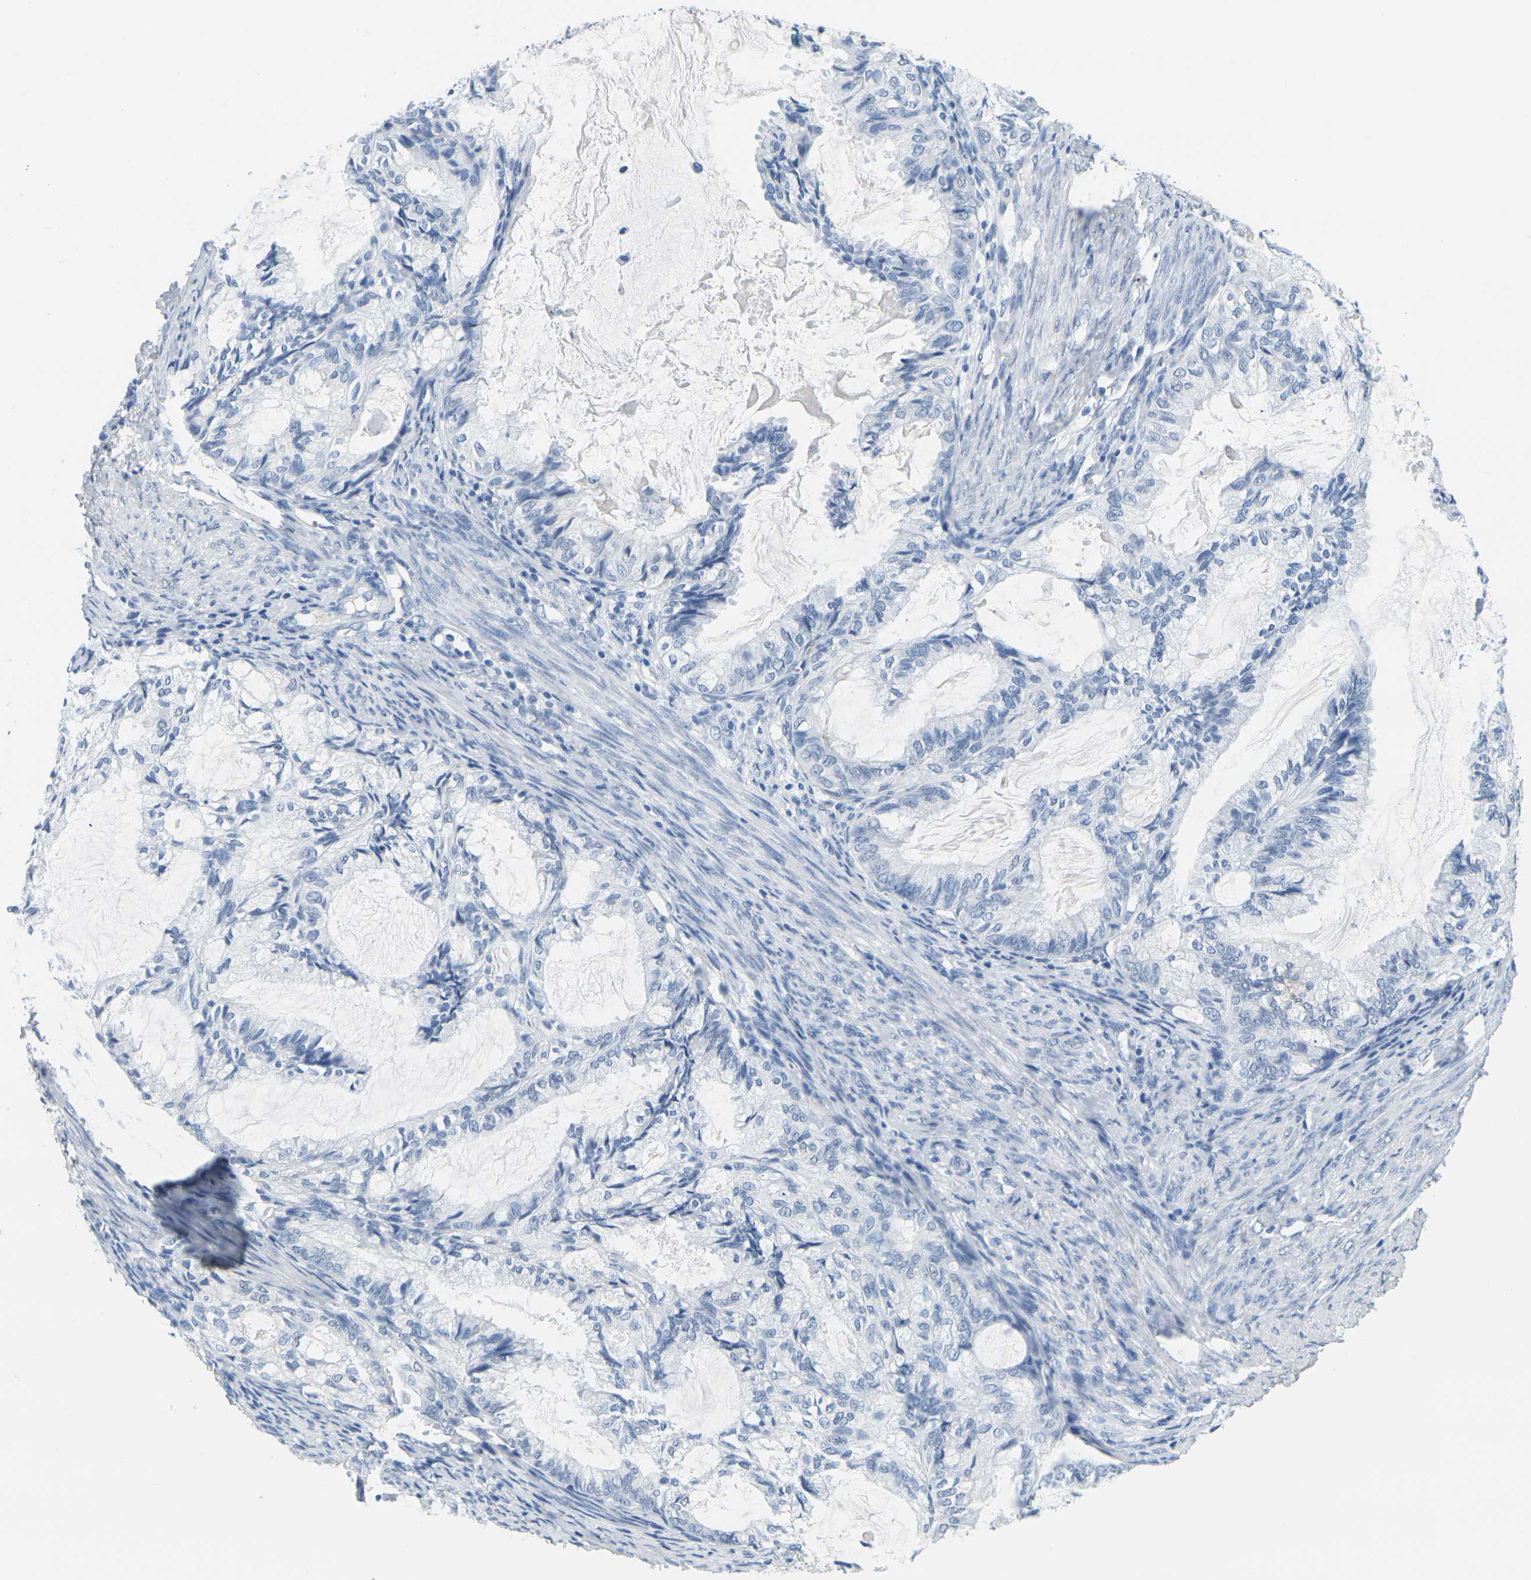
{"staining": {"intensity": "negative", "quantity": "none", "location": "none"}, "tissue": "cervical cancer", "cell_type": "Tumor cells", "image_type": "cancer", "snomed": [{"axis": "morphology", "description": "Normal tissue, NOS"}, {"axis": "morphology", "description": "Adenocarcinoma, NOS"}, {"axis": "topography", "description": "Cervix"}, {"axis": "topography", "description": "Endometrium"}], "caption": "Cervical cancer (adenocarcinoma) stained for a protein using immunohistochemistry (IHC) demonstrates no staining tumor cells.", "gene": "CTAG1A", "patient": {"sex": "female", "age": 86}}